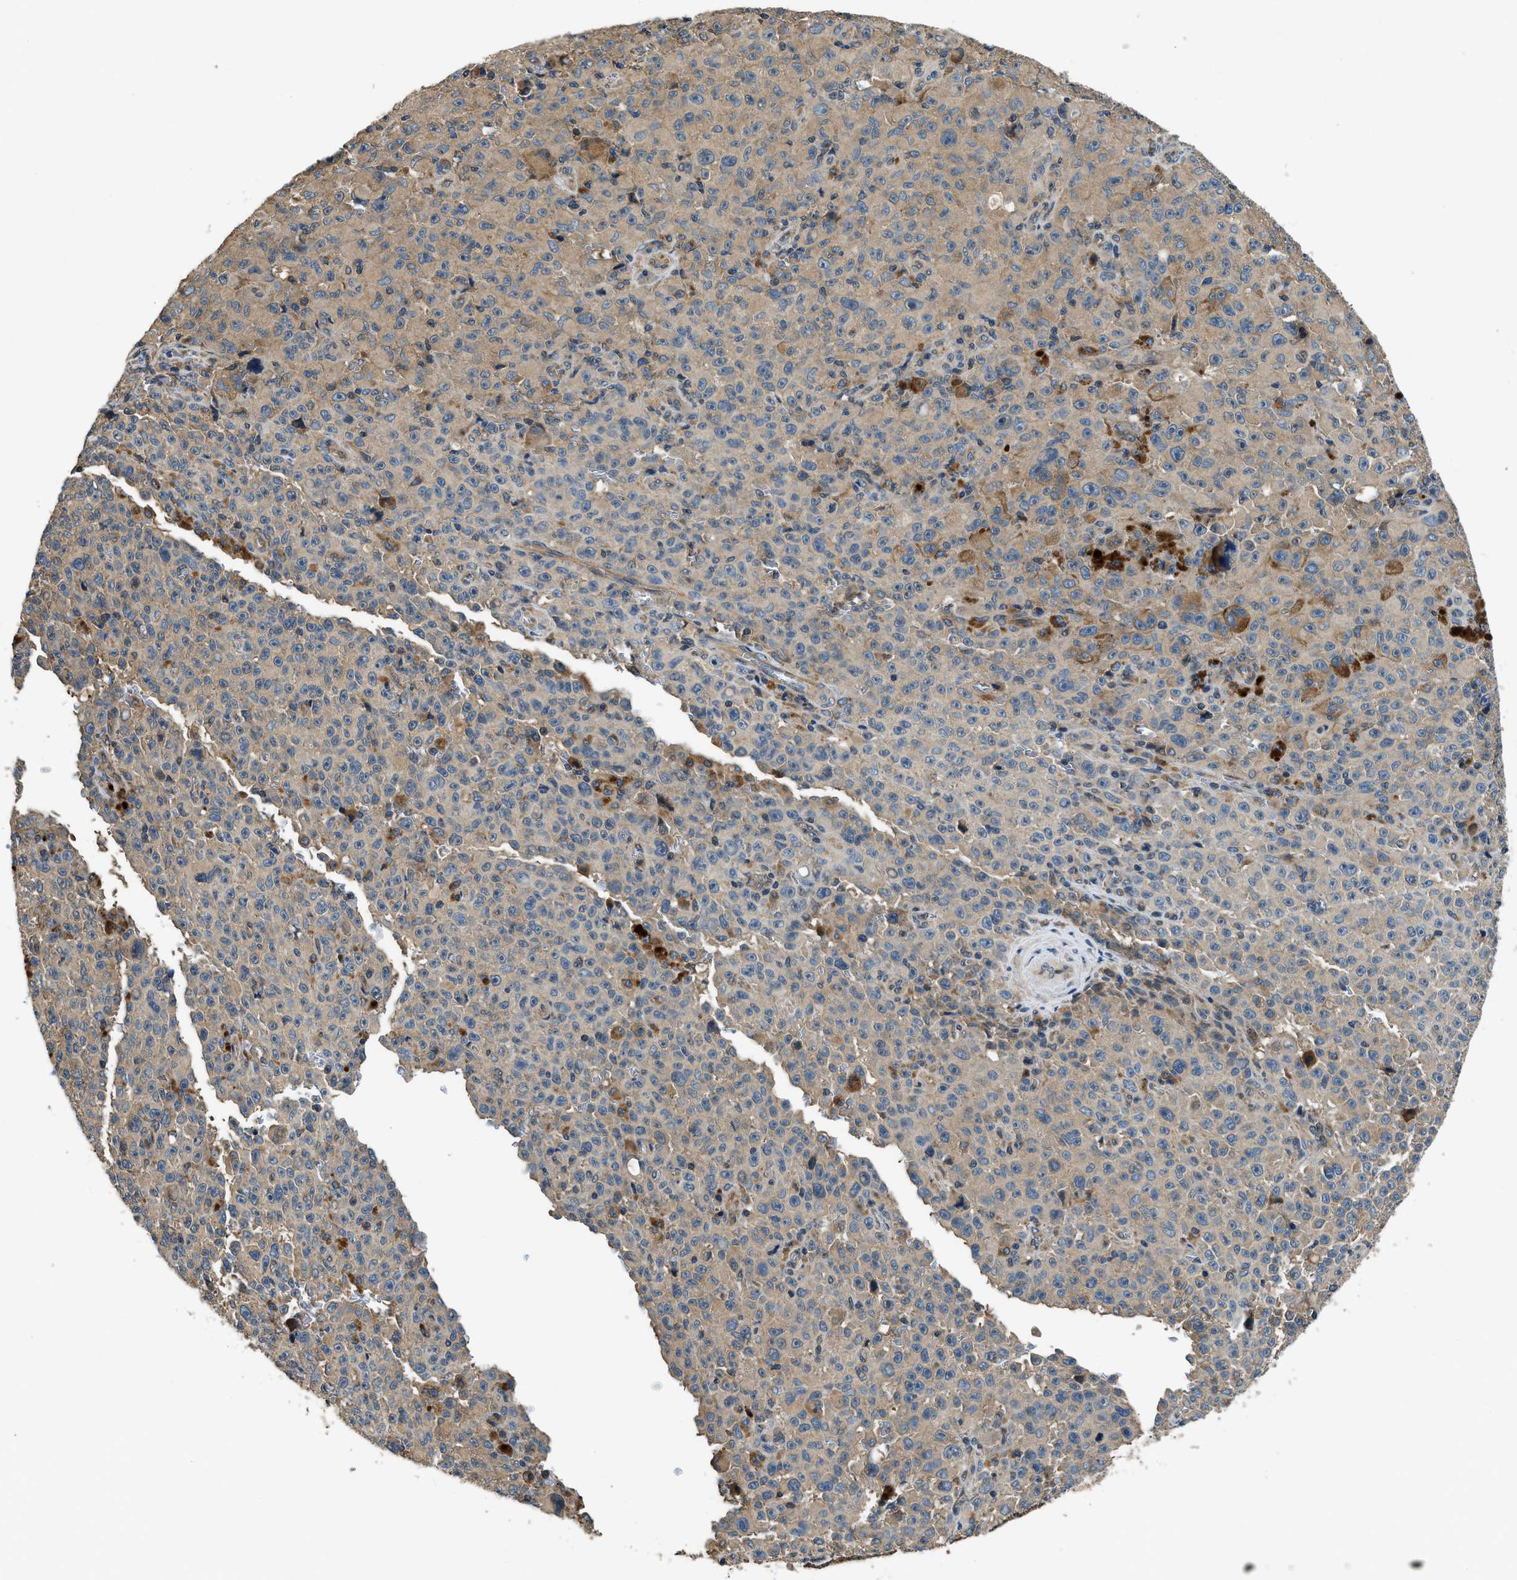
{"staining": {"intensity": "weak", "quantity": "25%-75%", "location": "cytoplasmic/membranous"}, "tissue": "melanoma", "cell_type": "Tumor cells", "image_type": "cancer", "snomed": [{"axis": "morphology", "description": "Malignant melanoma, NOS"}, {"axis": "topography", "description": "Skin"}], "caption": "The immunohistochemical stain highlights weak cytoplasmic/membranous positivity in tumor cells of melanoma tissue.", "gene": "IL3RA", "patient": {"sex": "female", "age": 82}}